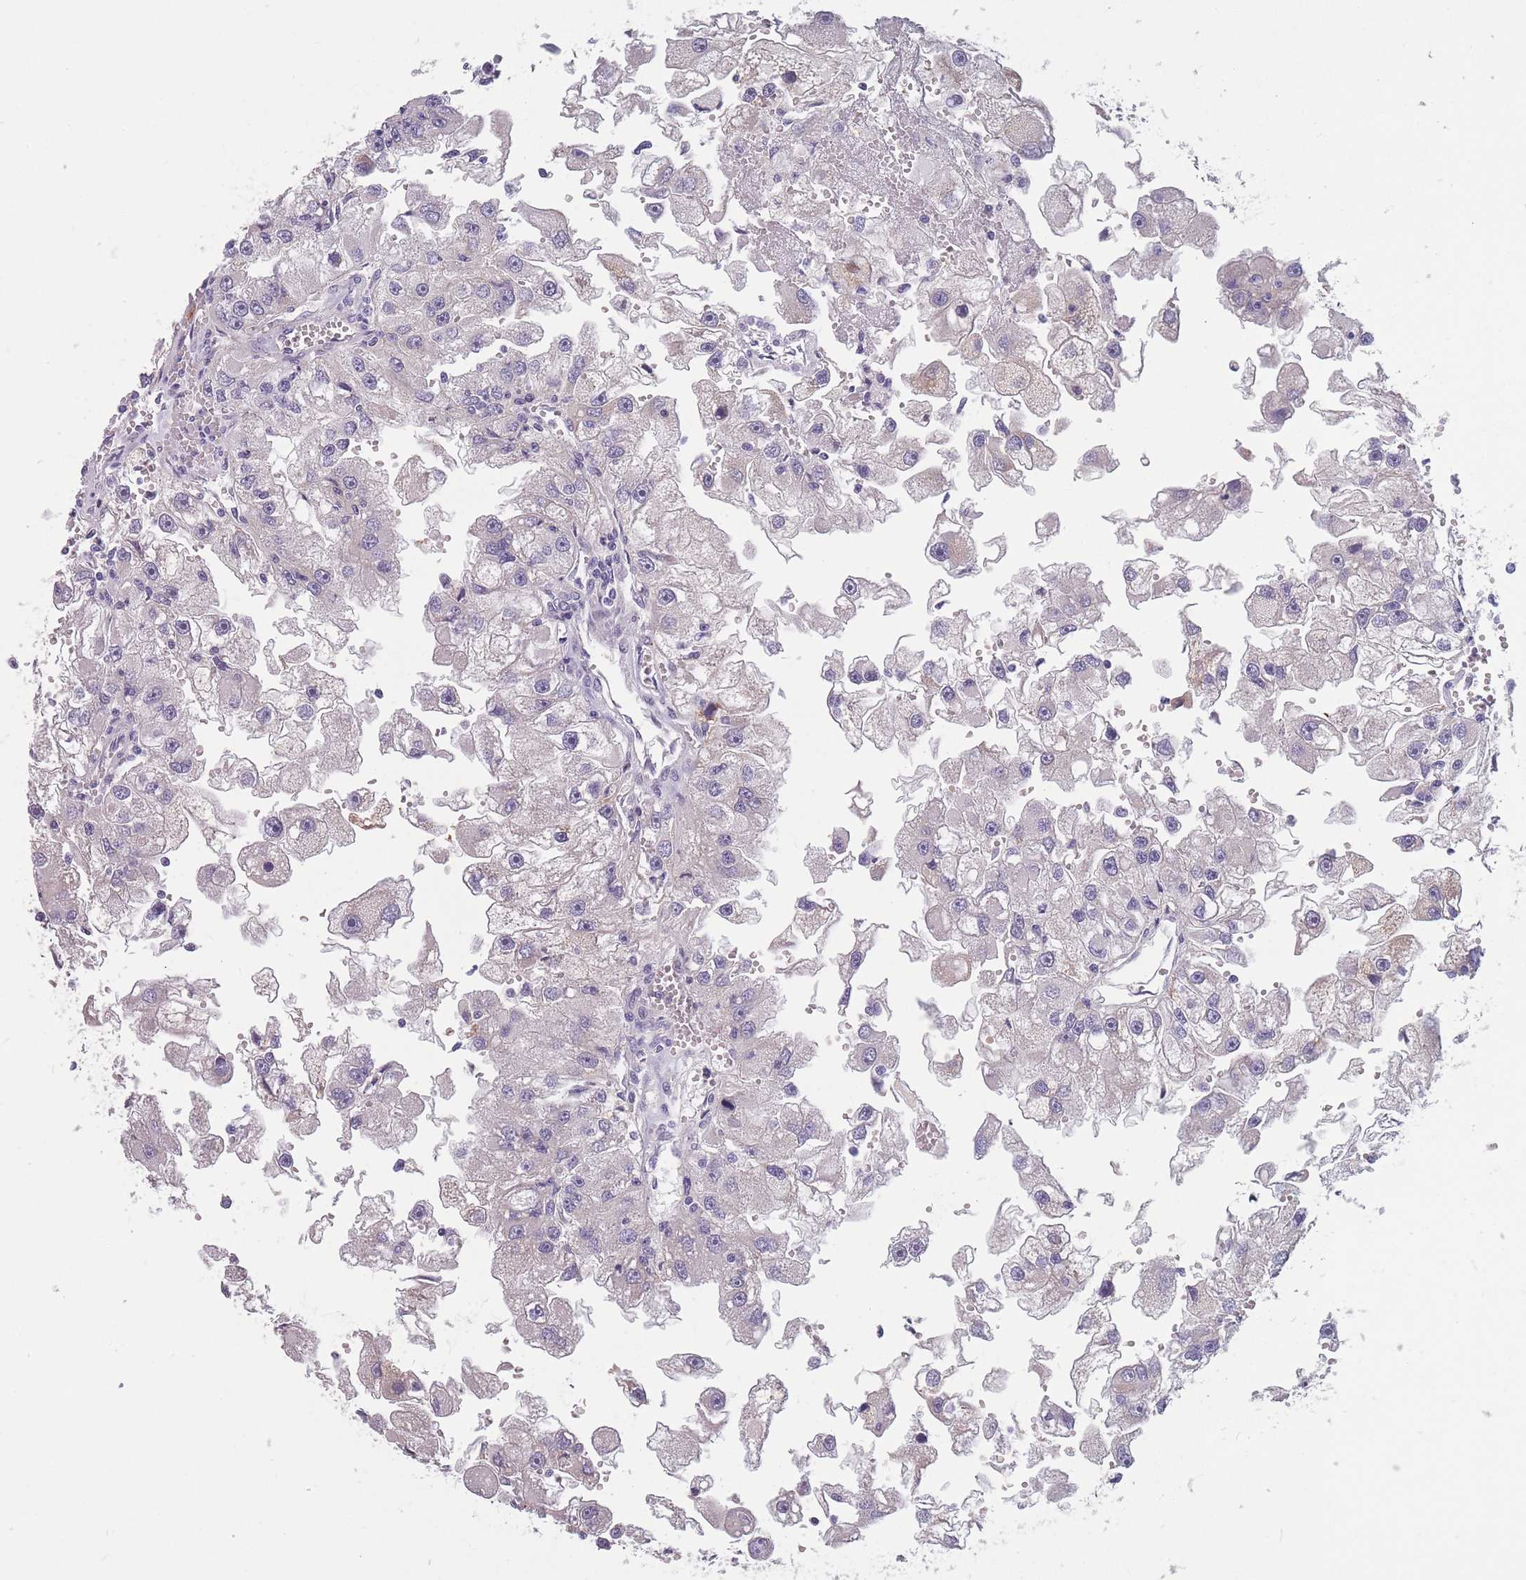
{"staining": {"intensity": "negative", "quantity": "none", "location": "none"}, "tissue": "renal cancer", "cell_type": "Tumor cells", "image_type": "cancer", "snomed": [{"axis": "morphology", "description": "Adenocarcinoma, NOS"}, {"axis": "topography", "description": "Kidney"}], "caption": "The micrograph shows no significant positivity in tumor cells of renal cancer (adenocarcinoma).", "gene": "FAM83F", "patient": {"sex": "male", "age": 63}}